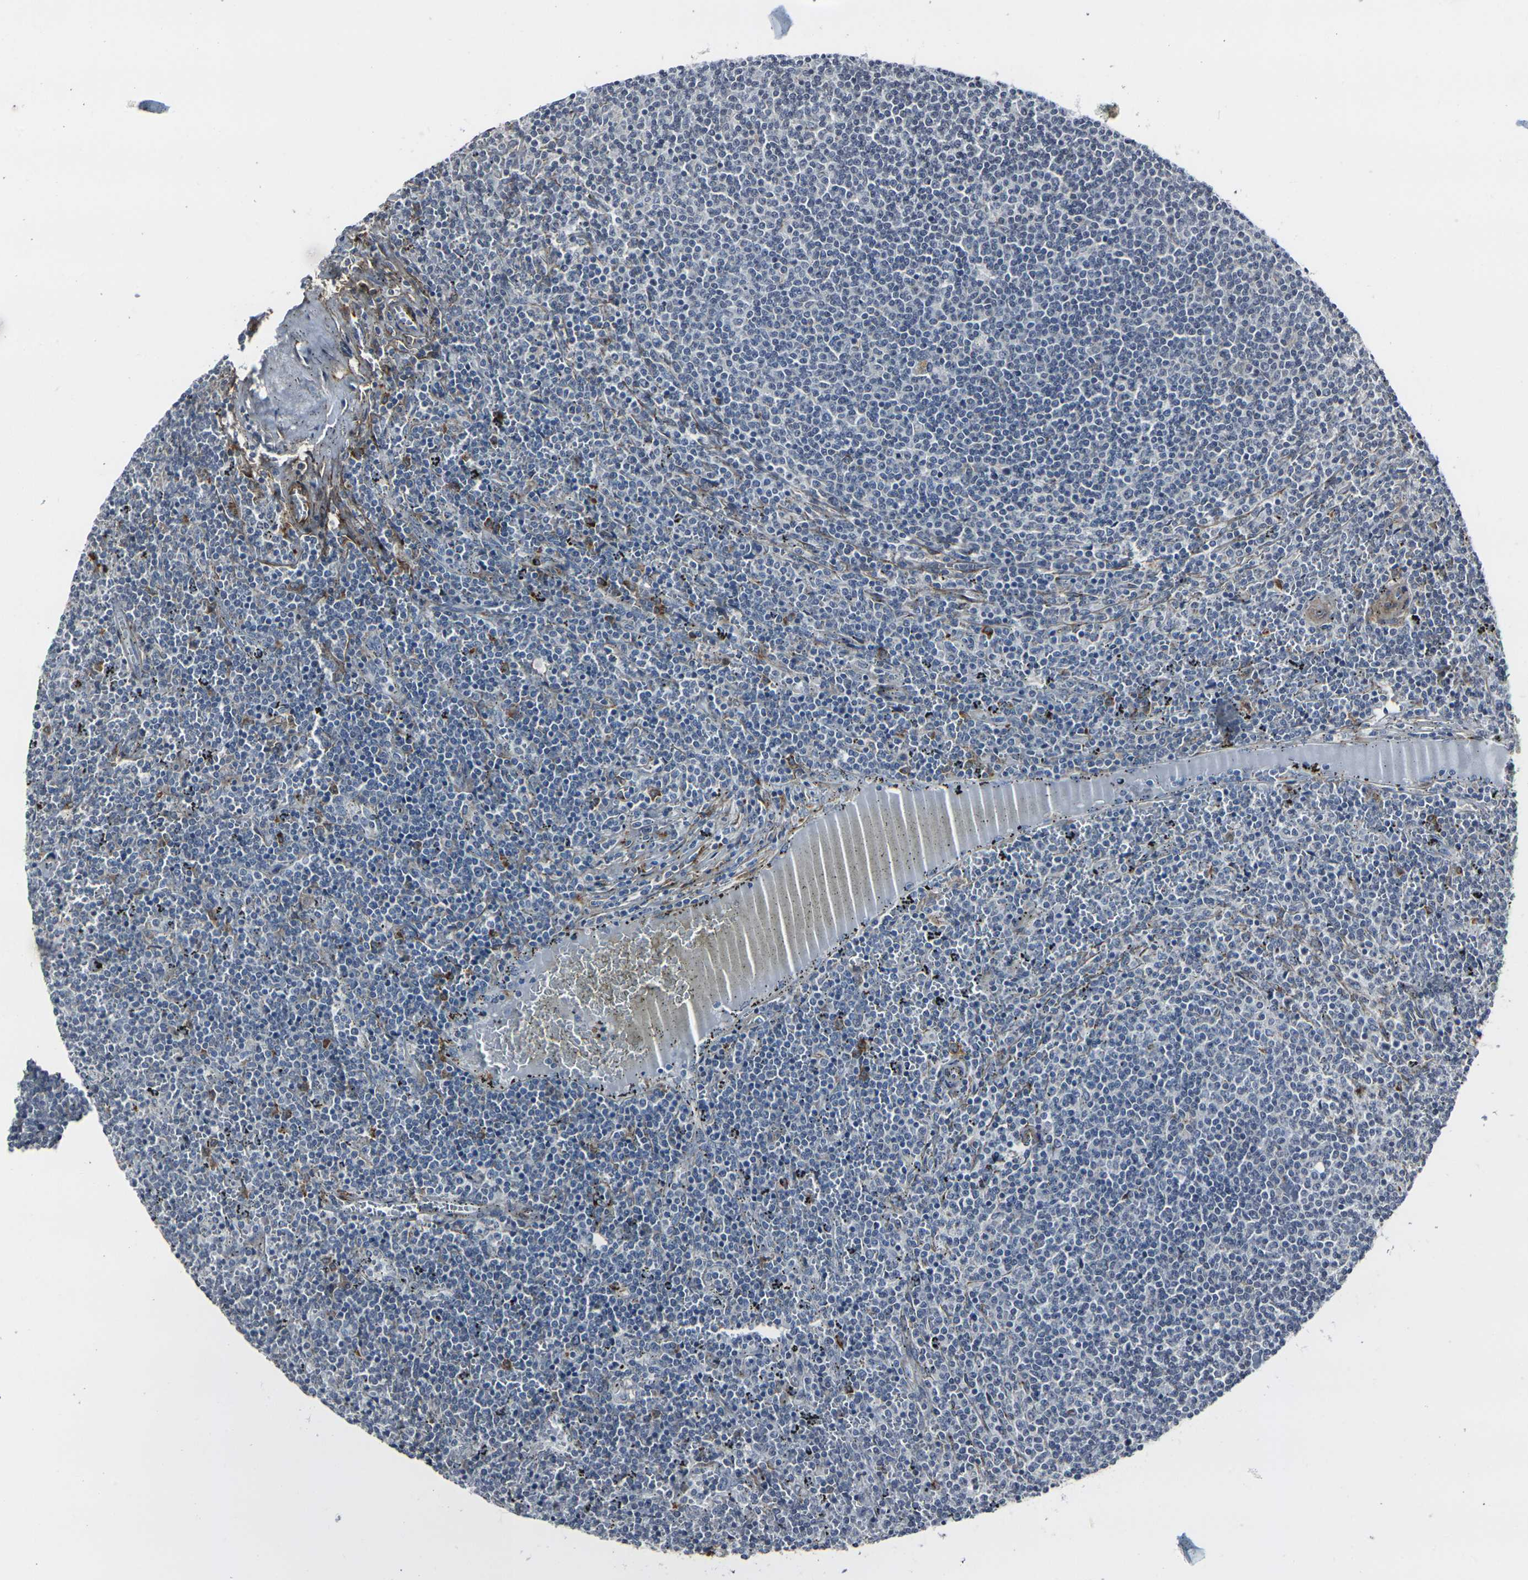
{"staining": {"intensity": "negative", "quantity": "none", "location": "none"}, "tissue": "lymphoma", "cell_type": "Tumor cells", "image_type": "cancer", "snomed": [{"axis": "morphology", "description": "Malignant lymphoma, non-Hodgkin's type, Low grade"}, {"axis": "topography", "description": "Spleen"}], "caption": "Immunohistochemistry (IHC) image of neoplastic tissue: lymphoma stained with DAB (3,3'-diaminobenzidine) demonstrates no significant protein positivity in tumor cells. The staining was performed using DAB (3,3'-diaminobenzidine) to visualize the protein expression in brown, while the nuclei were stained in blue with hematoxylin (Magnification: 20x).", "gene": "MYOF", "patient": {"sex": "female", "age": 50}}